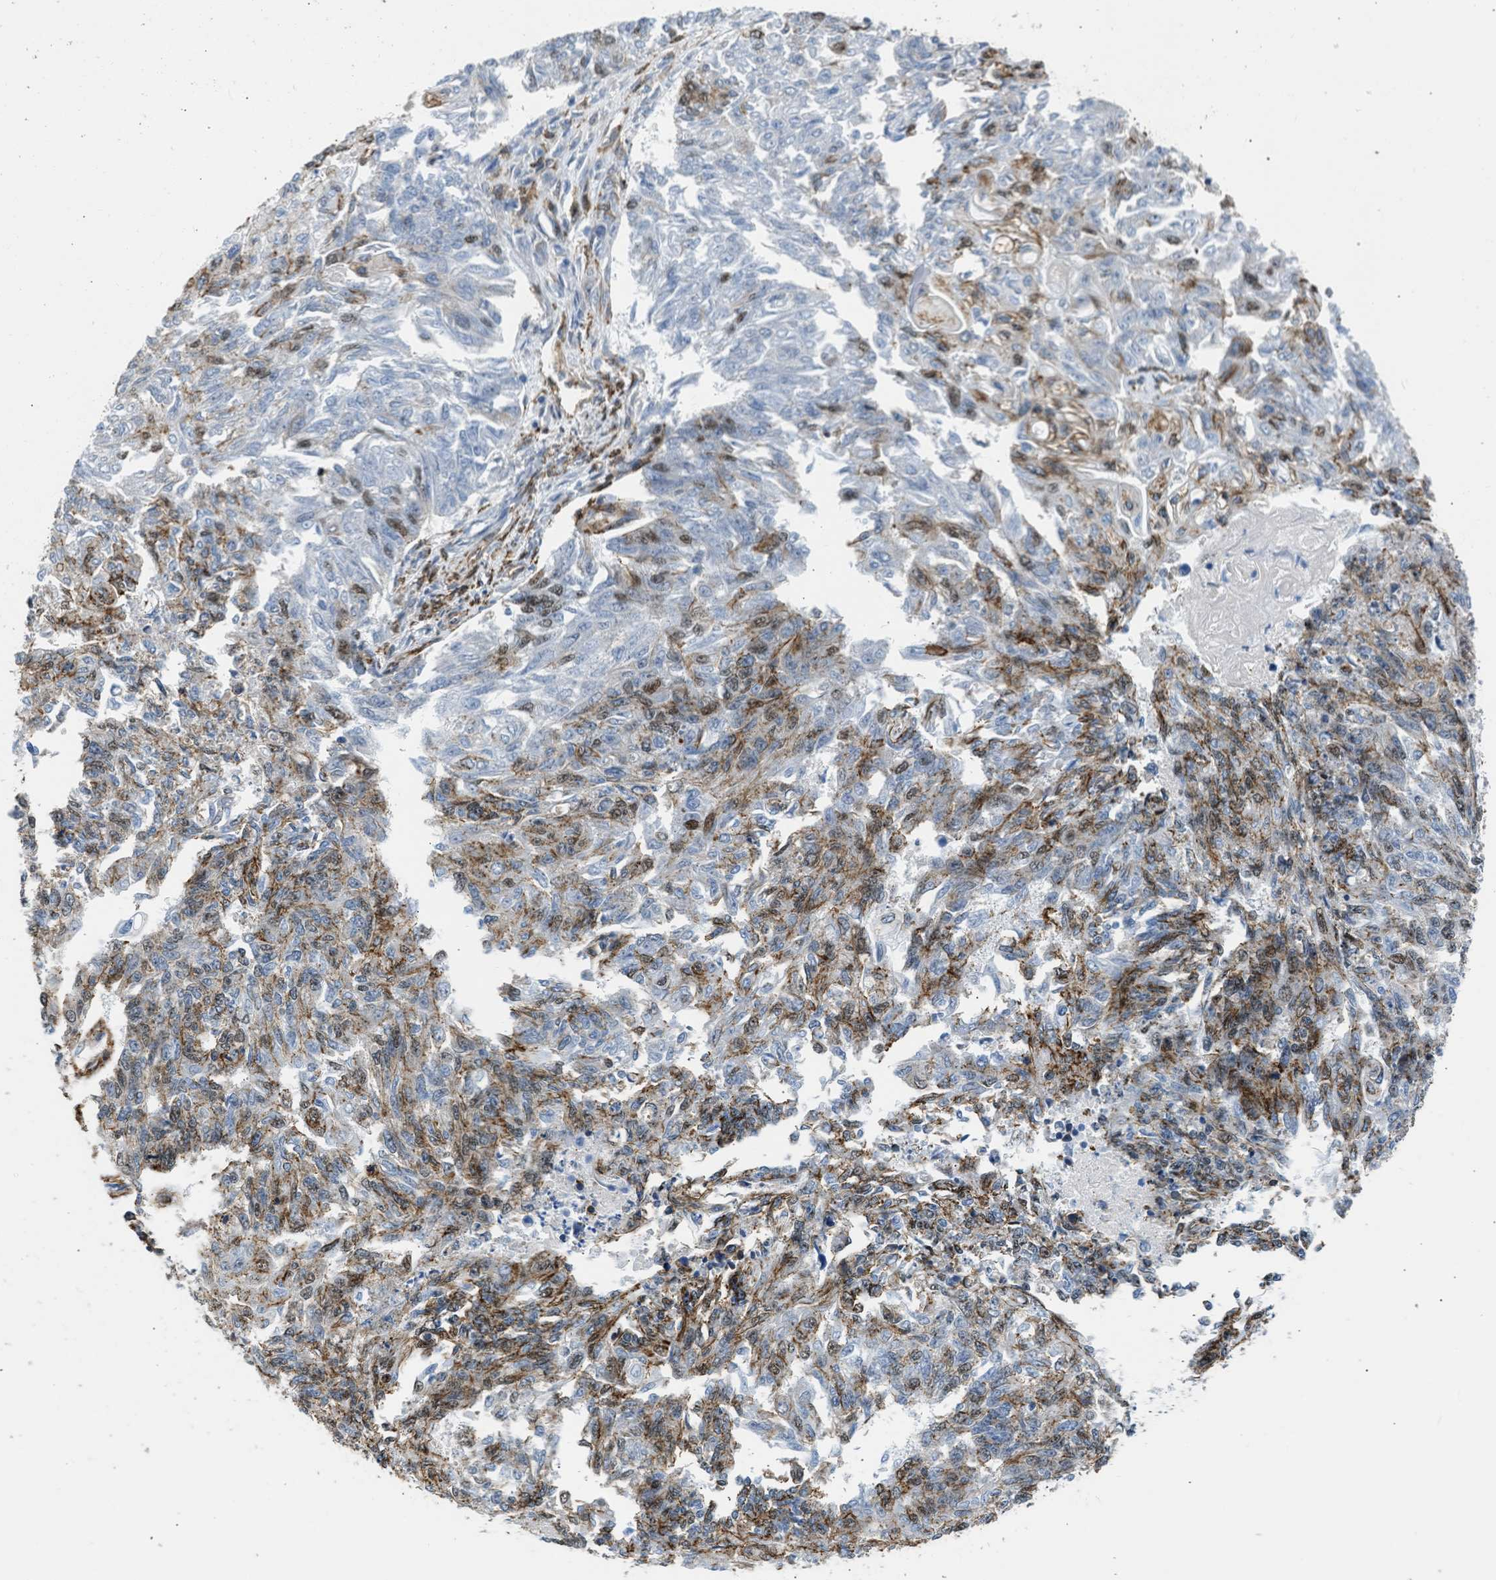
{"staining": {"intensity": "moderate", "quantity": "25%-75%", "location": "cytoplasmic/membranous,nuclear"}, "tissue": "endometrial cancer", "cell_type": "Tumor cells", "image_type": "cancer", "snomed": [{"axis": "morphology", "description": "Adenocarcinoma, NOS"}, {"axis": "topography", "description": "Endometrium"}], "caption": "Protein expression analysis of human endometrial adenocarcinoma reveals moderate cytoplasmic/membranous and nuclear positivity in about 25%-75% of tumor cells. (DAB IHC, brown staining for protein, blue staining for nuclei).", "gene": "SEPTIN2", "patient": {"sex": "female", "age": 32}}